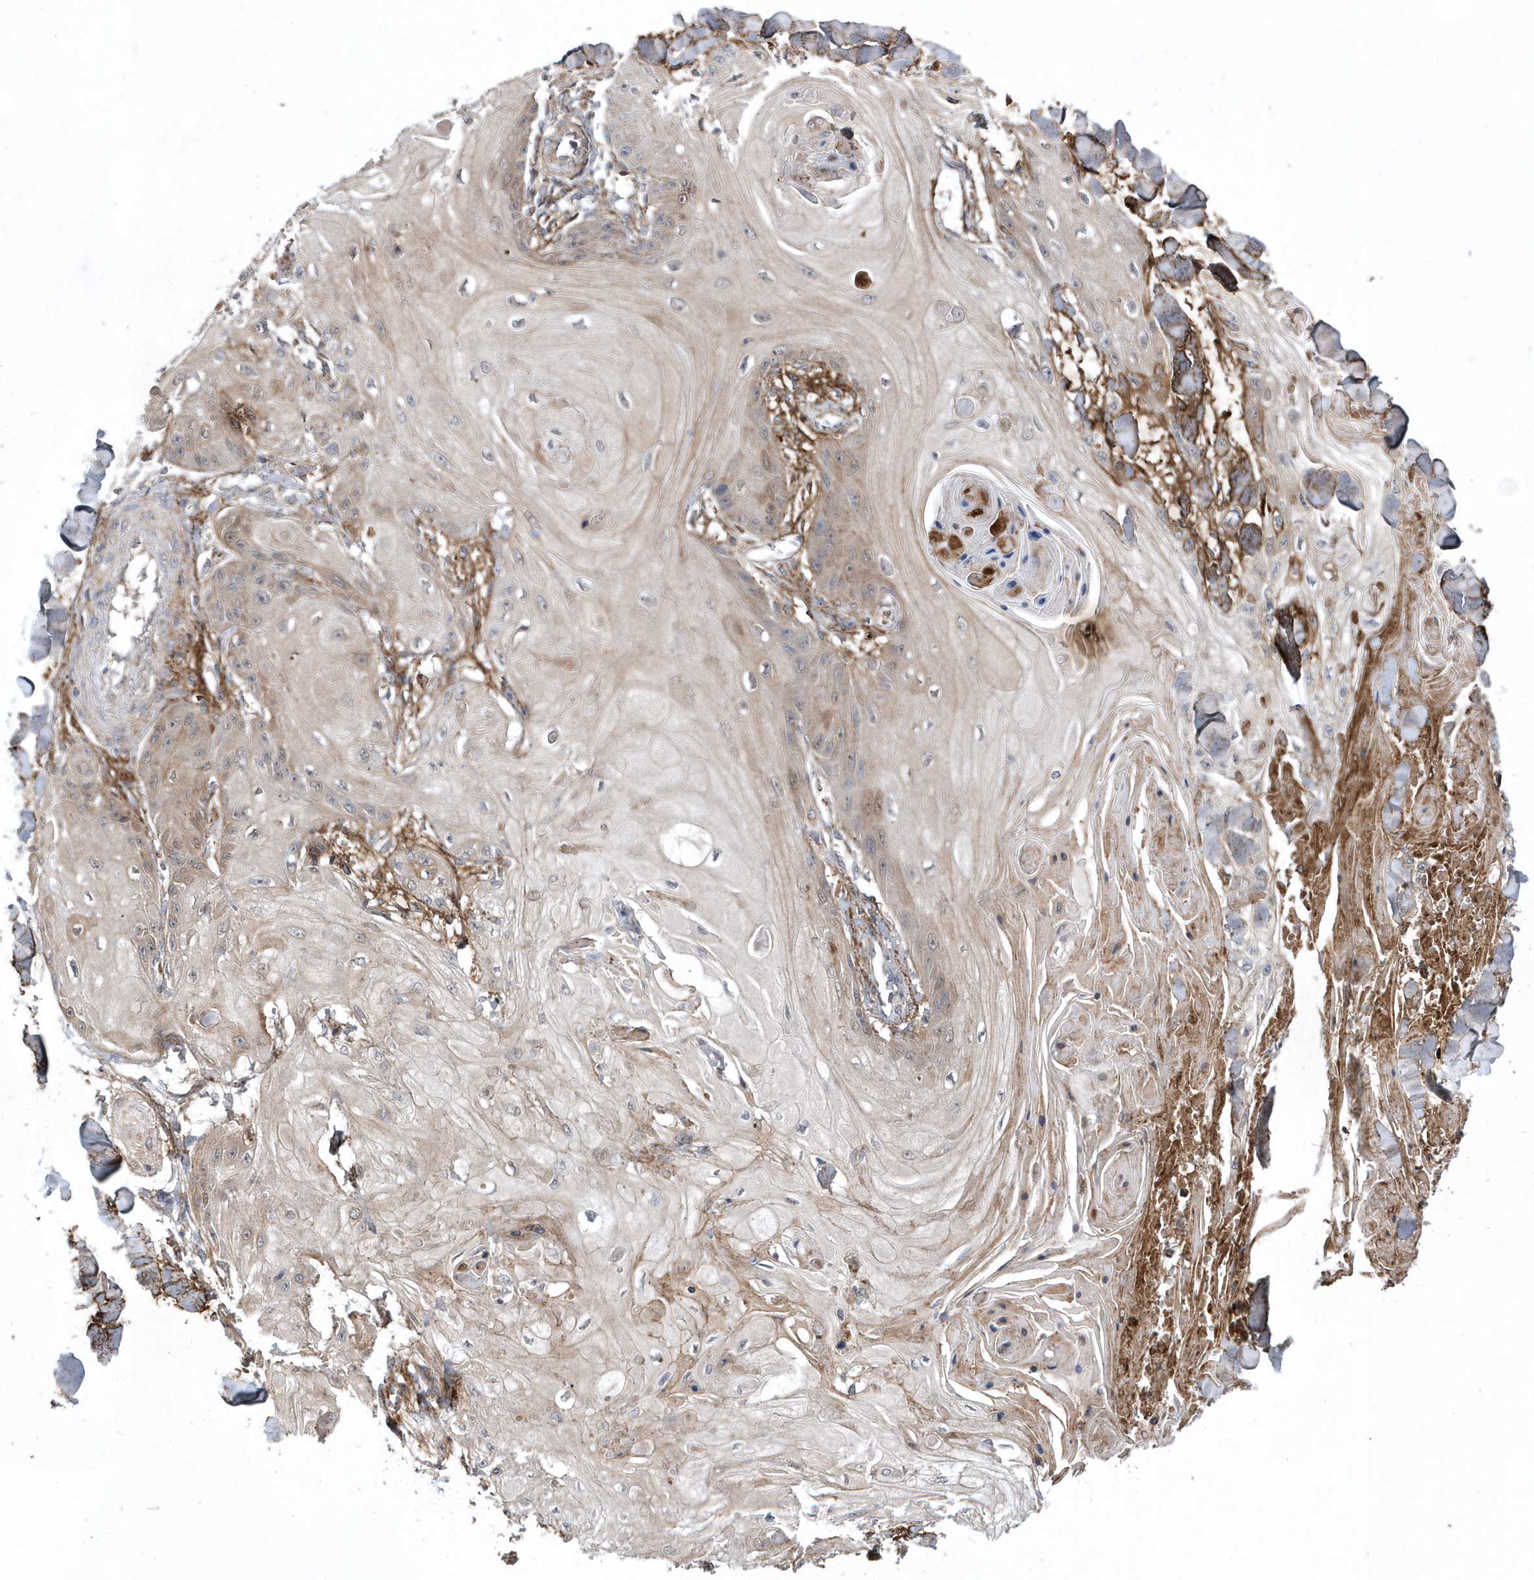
{"staining": {"intensity": "weak", "quantity": "25%-75%", "location": "cytoplasmic/membranous"}, "tissue": "skin cancer", "cell_type": "Tumor cells", "image_type": "cancer", "snomed": [{"axis": "morphology", "description": "Squamous cell carcinoma, NOS"}, {"axis": "topography", "description": "Skin"}], "caption": "There is low levels of weak cytoplasmic/membranous staining in tumor cells of squamous cell carcinoma (skin), as demonstrated by immunohistochemical staining (brown color).", "gene": "HMGCS1", "patient": {"sex": "male", "age": 74}}